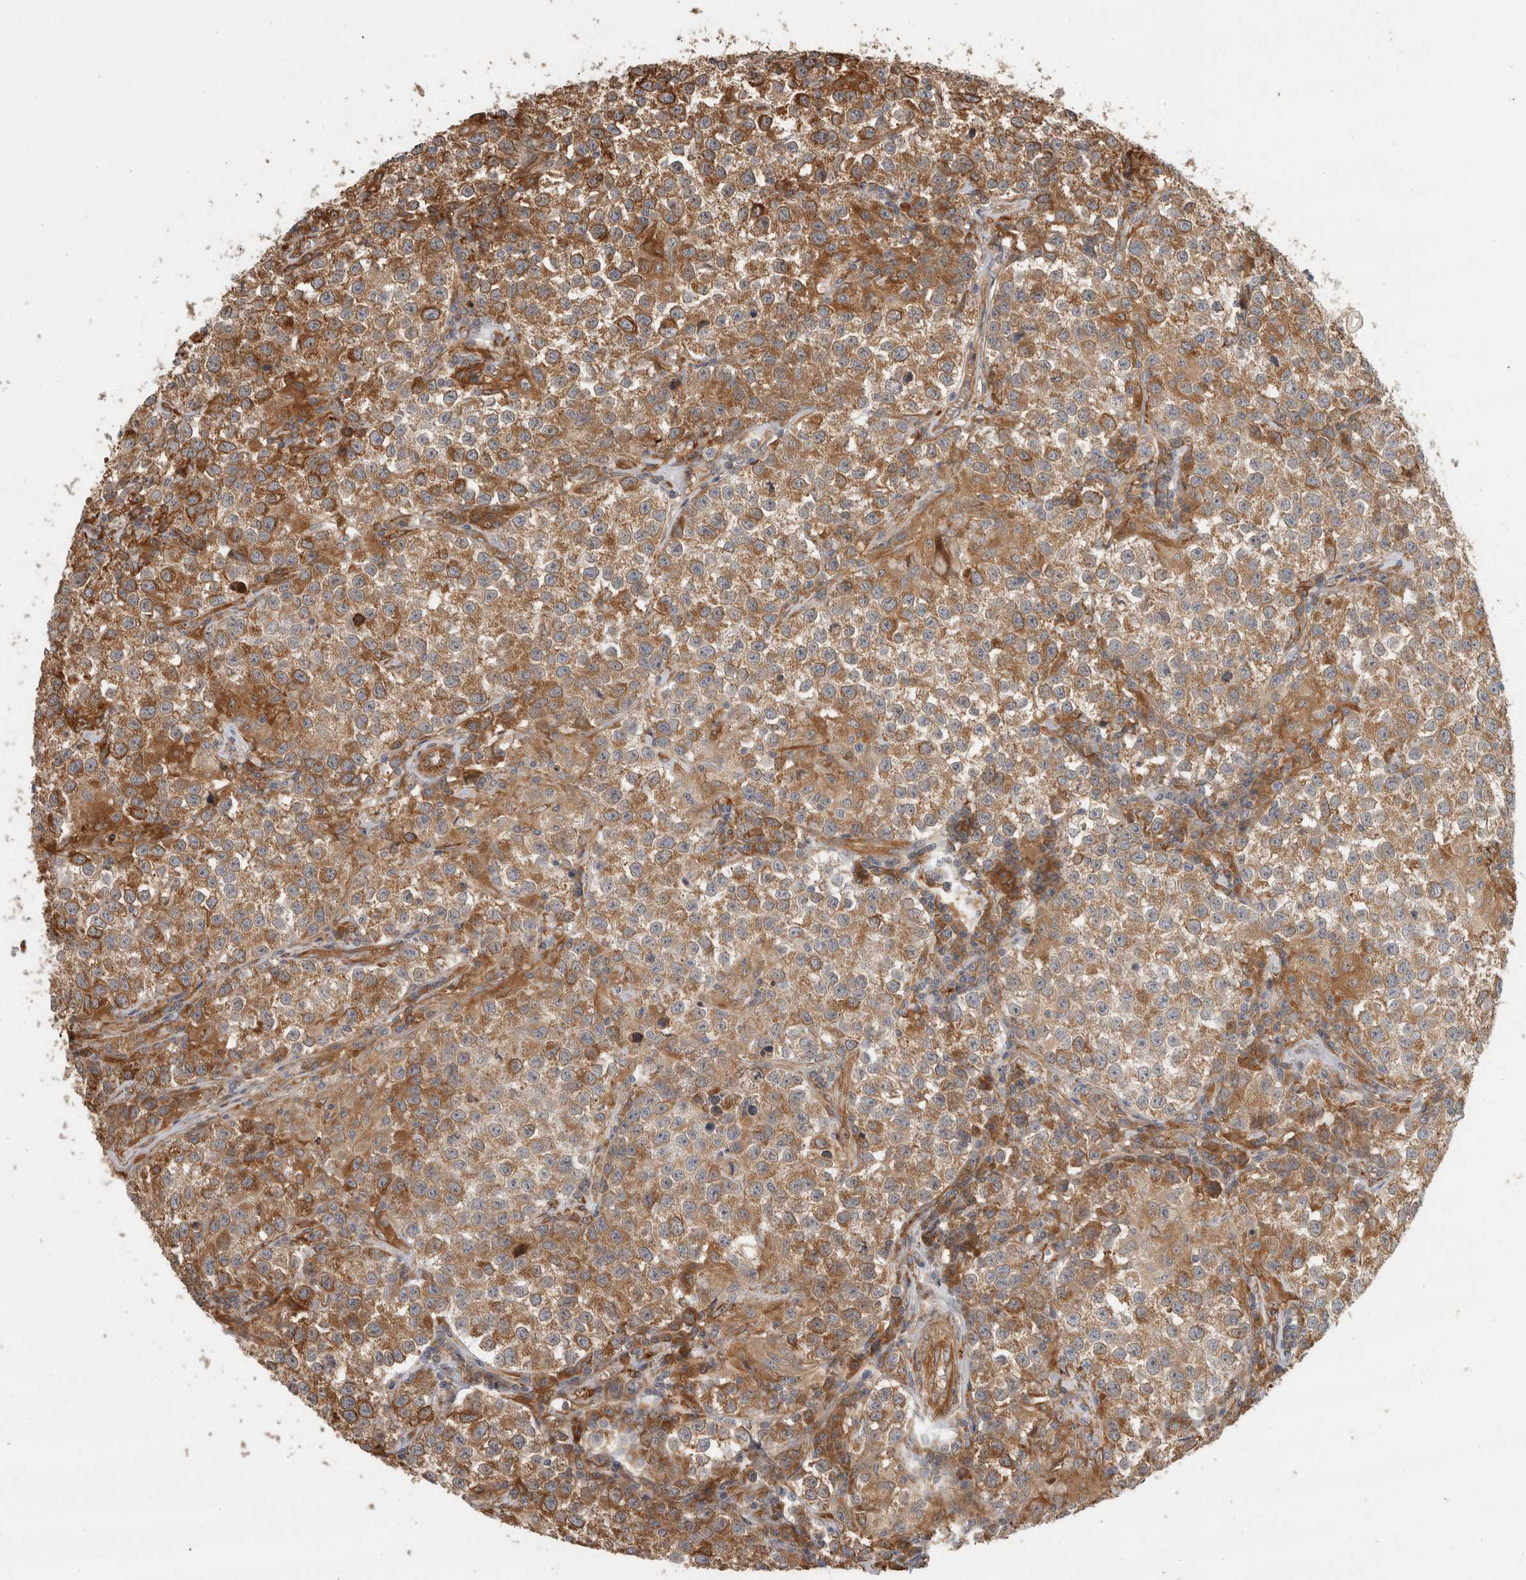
{"staining": {"intensity": "moderate", "quantity": ">75%", "location": "cytoplasmic/membranous"}, "tissue": "testis cancer", "cell_type": "Tumor cells", "image_type": "cancer", "snomed": [{"axis": "morphology", "description": "Seminoma, NOS"}, {"axis": "morphology", "description": "Carcinoma, Embryonal, NOS"}, {"axis": "topography", "description": "Testis"}], "caption": "About >75% of tumor cells in human testis embryonal carcinoma display moderate cytoplasmic/membranous protein staining as visualized by brown immunohistochemical staining.", "gene": "TUBD1", "patient": {"sex": "male", "age": 43}}